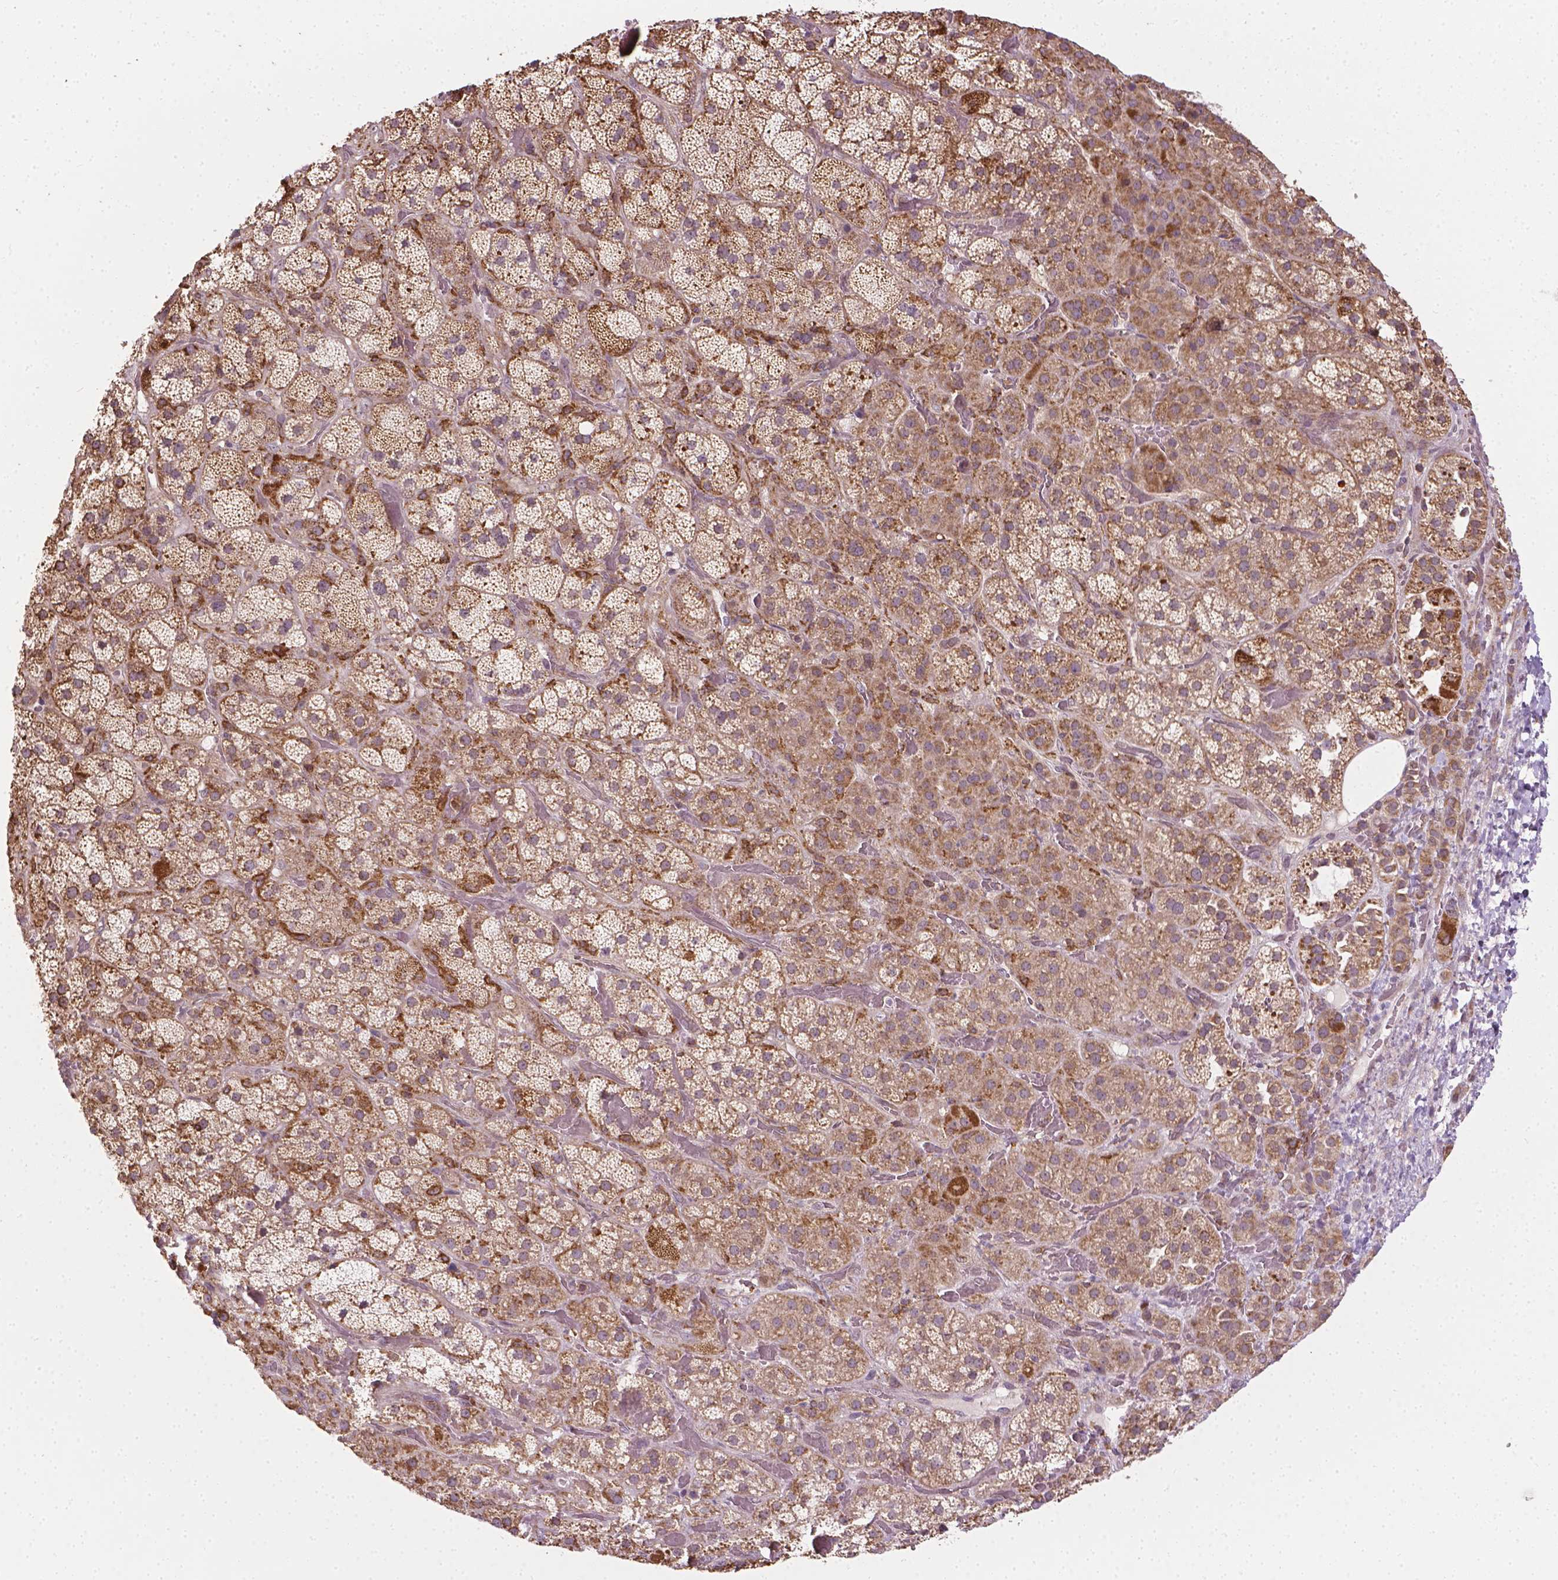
{"staining": {"intensity": "moderate", "quantity": ">75%", "location": "cytoplasmic/membranous"}, "tissue": "adrenal gland", "cell_type": "Glandular cells", "image_type": "normal", "snomed": [{"axis": "morphology", "description": "Normal tissue, NOS"}, {"axis": "topography", "description": "Adrenal gland"}], "caption": "Protein staining by immunohistochemistry demonstrates moderate cytoplasmic/membranous positivity in about >75% of glandular cells in unremarkable adrenal gland.", "gene": "PRAG1", "patient": {"sex": "male", "age": 57}}